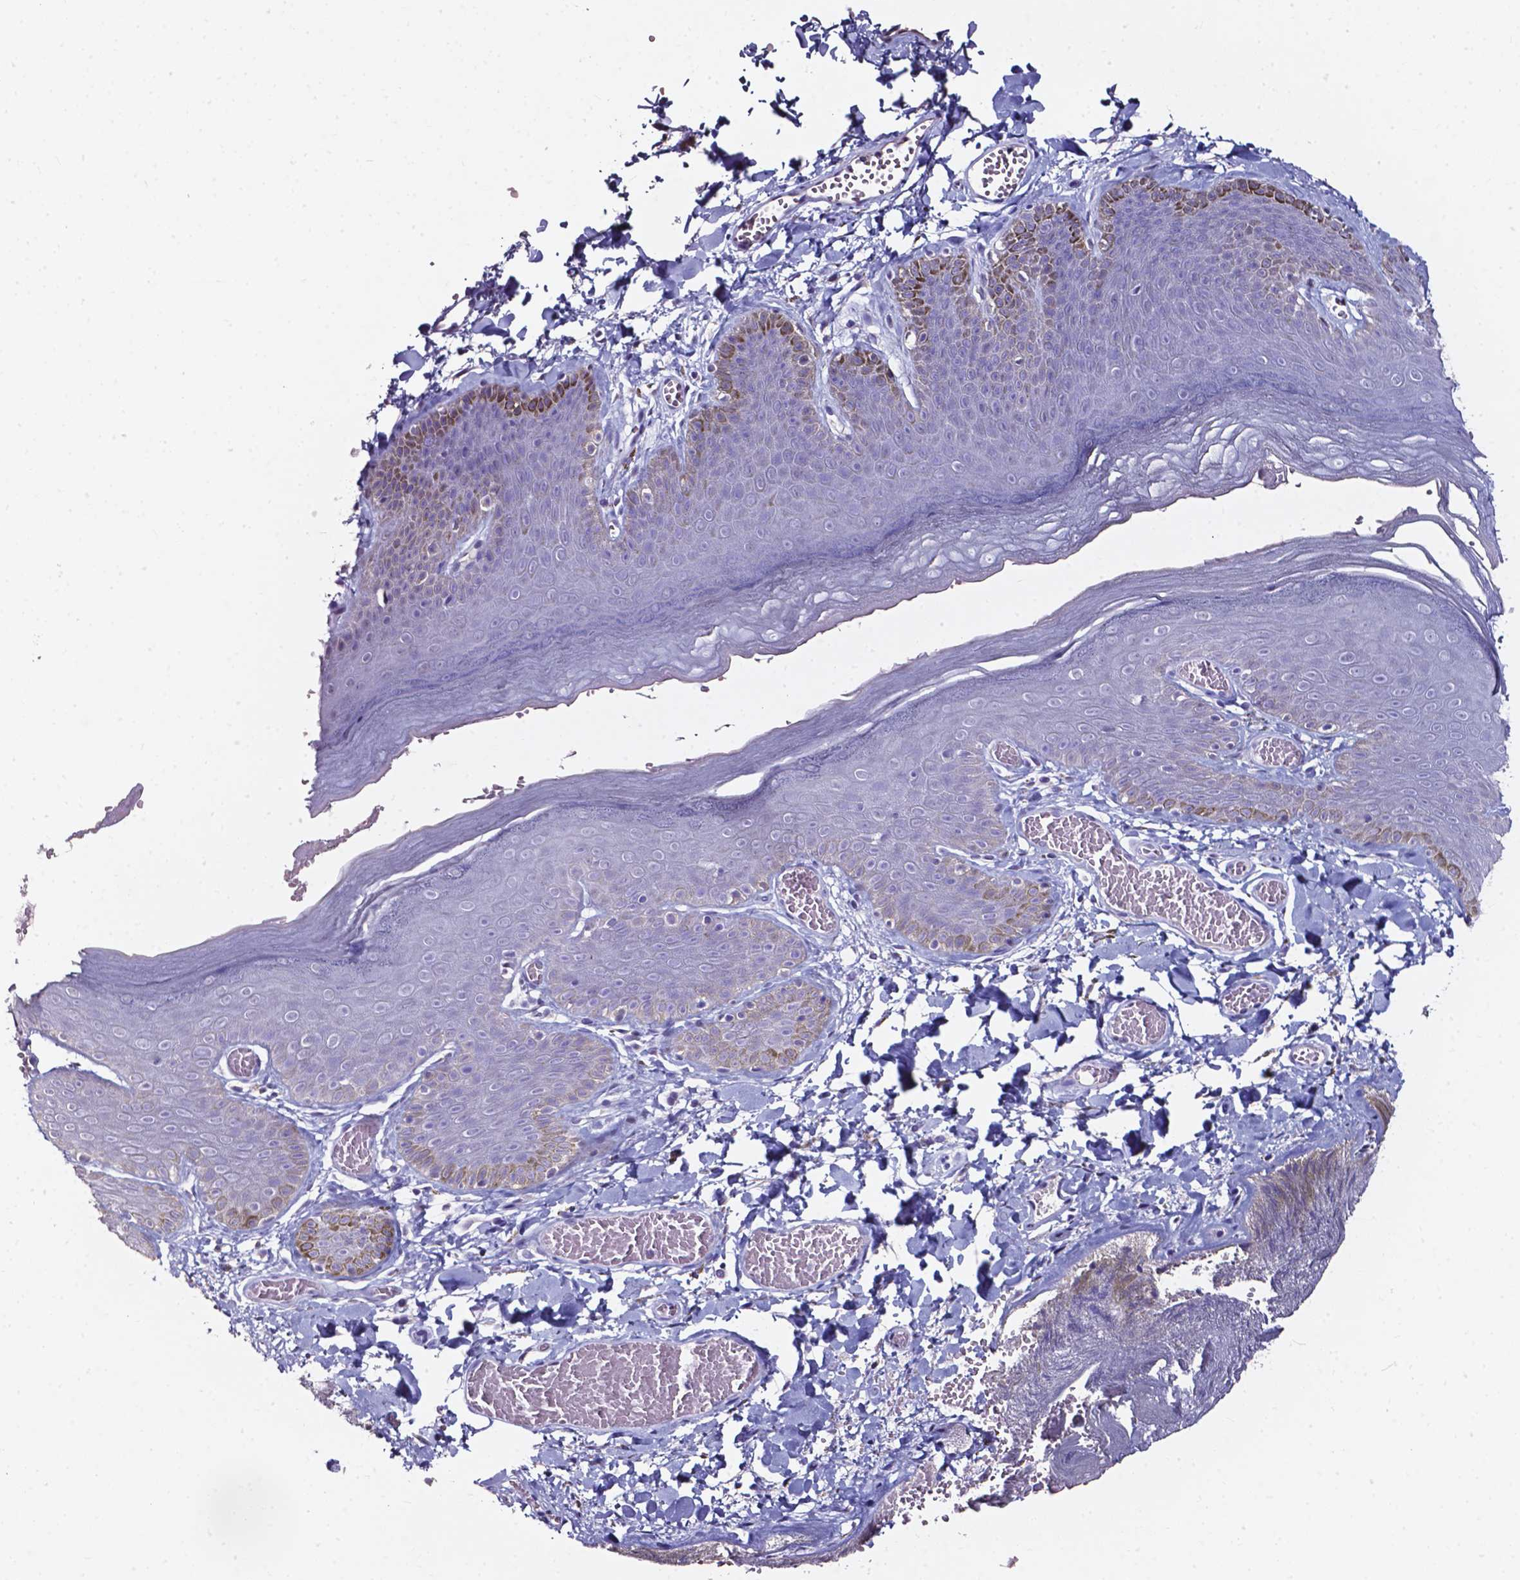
{"staining": {"intensity": "moderate", "quantity": "<25%", "location": "cytoplasmic/membranous"}, "tissue": "skin", "cell_type": "Epidermal cells", "image_type": "normal", "snomed": [{"axis": "morphology", "description": "Normal tissue, NOS"}, {"axis": "topography", "description": "Anal"}], "caption": "A high-resolution histopathology image shows IHC staining of benign skin, which exhibits moderate cytoplasmic/membranous positivity in approximately <25% of epidermal cells.", "gene": "DEFA5", "patient": {"sex": "male", "age": 53}}